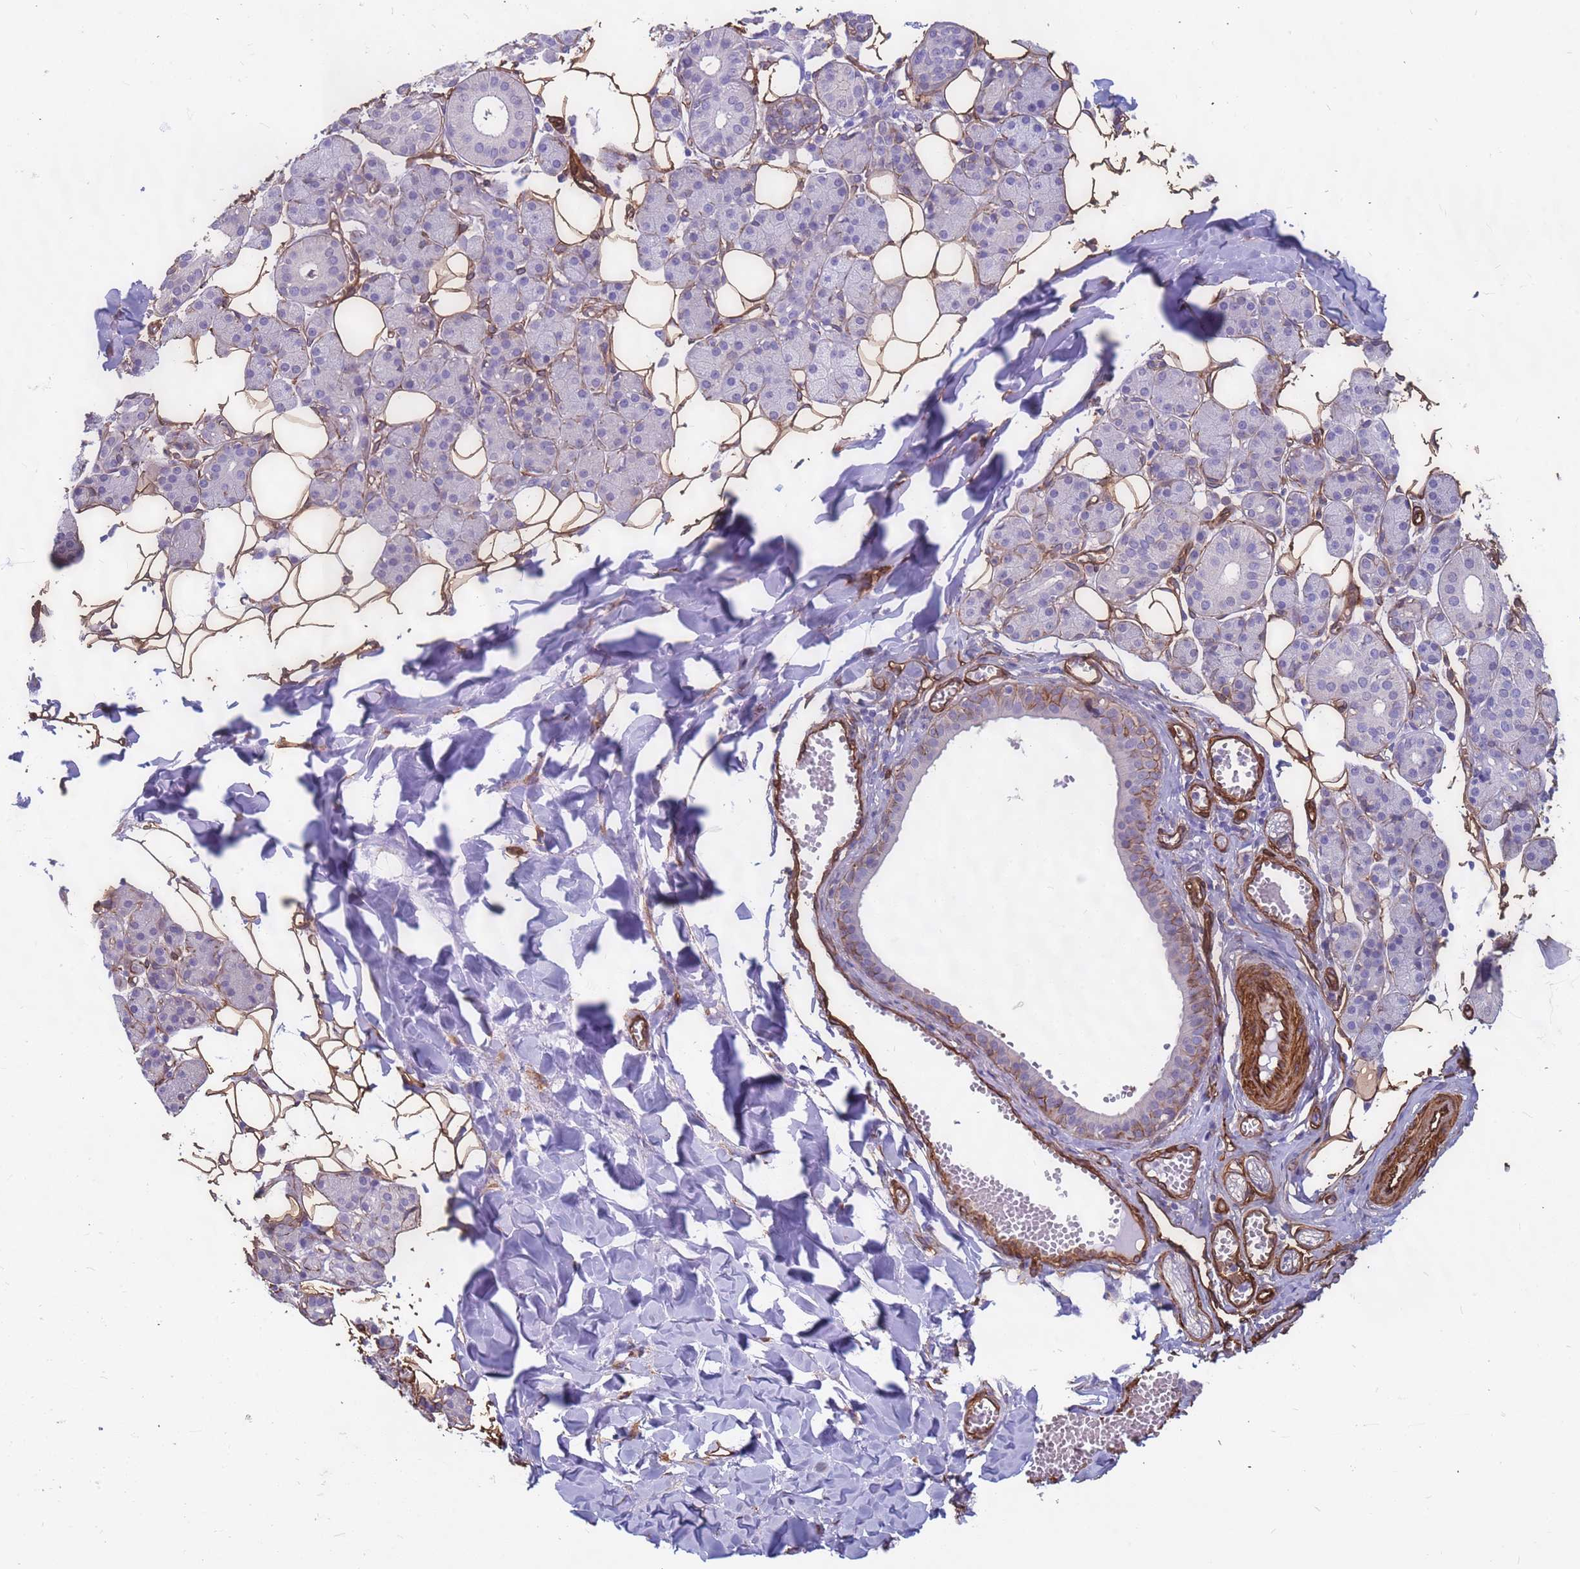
{"staining": {"intensity": "negative", "quantity": "none", "location": "none"}, "tissue": "salivary gland", "cell_type": "Glandular cells", "image_type": "normal", "snomed": [{"axis": "morphology", "description": "Normal tissue, NOS"}, {"axis": "topography", "description": "Salivary gland"}], "caption": "Protein analysis of benign salivary gland reveals no significant staining in glandular cells.", "gene": "EHD2", "patient": {"sex": "female", "age": 33}}